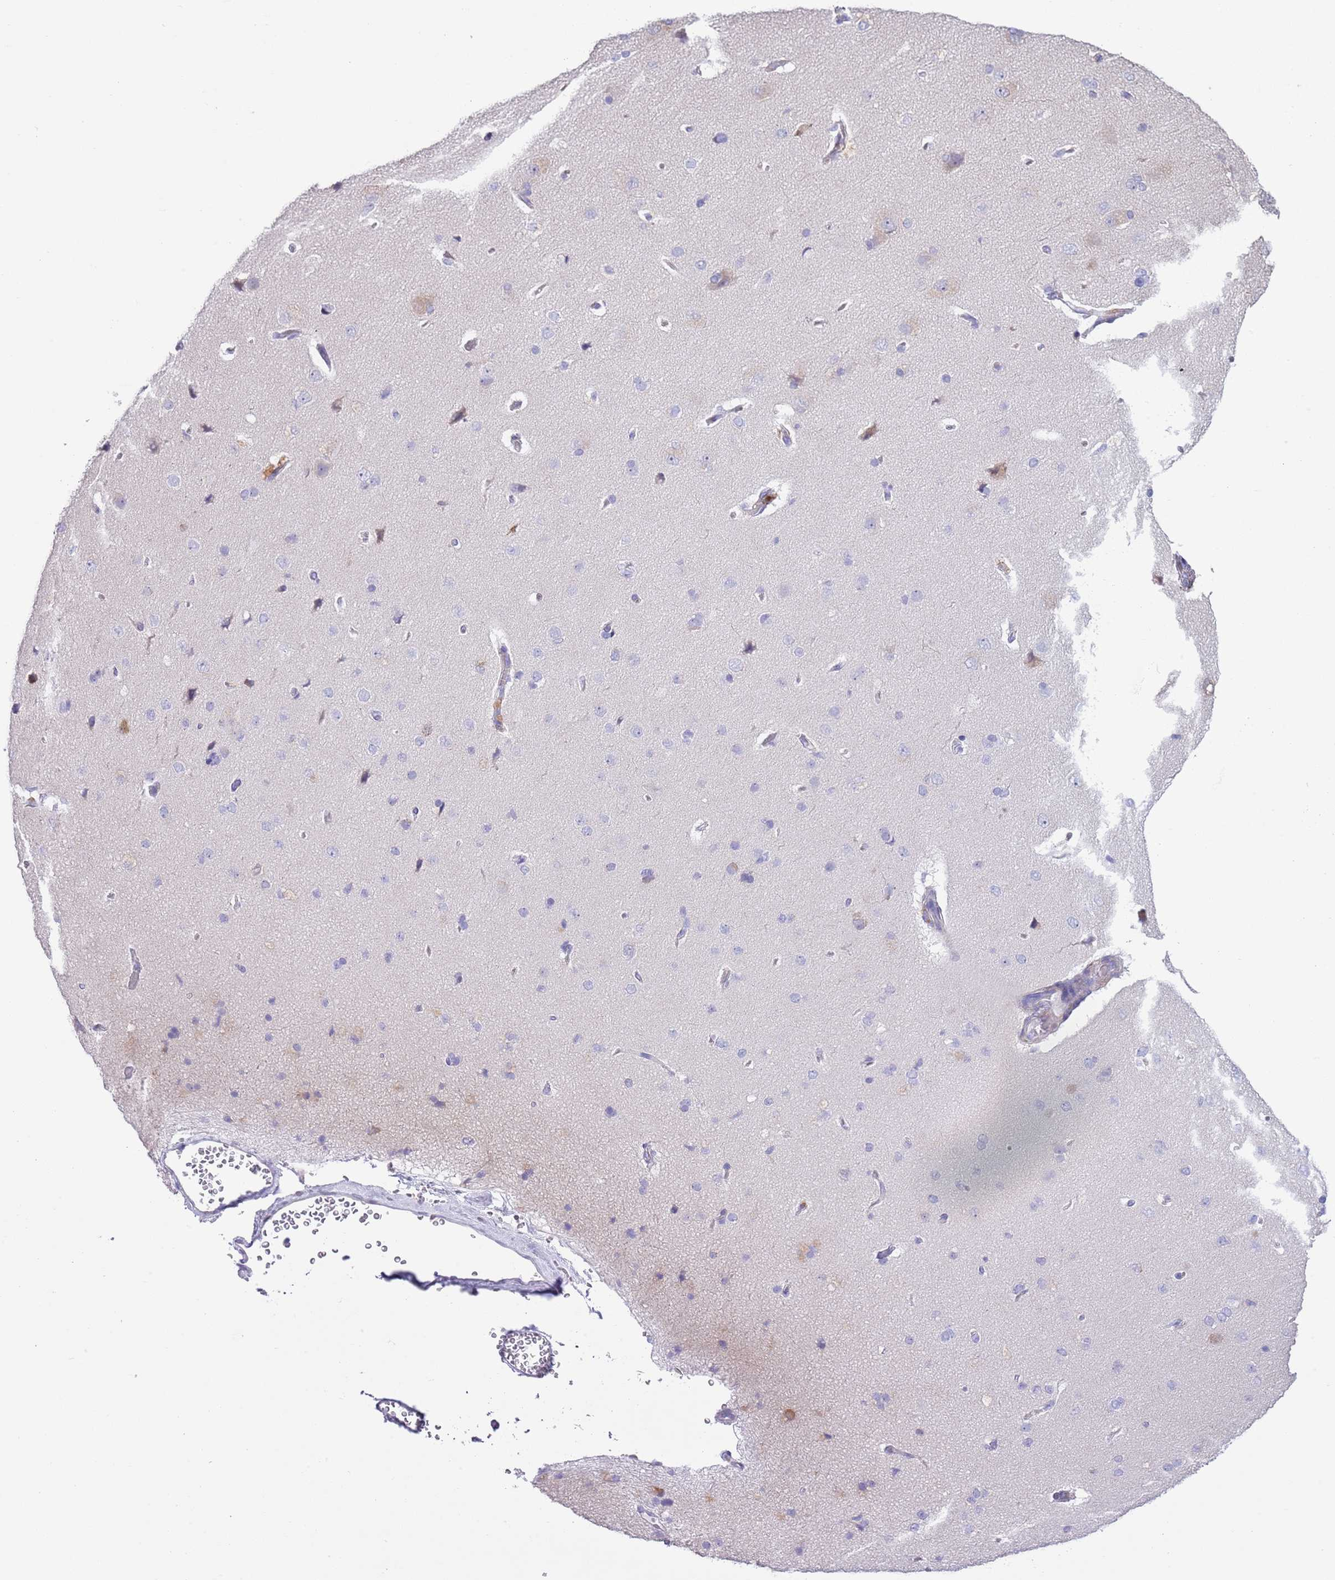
{"staining": {"intensity": "negative", "quantity": "none", "location": "none"}, "tissue": "cerebral cortex", "cell_type": "Endothelial cells", "image_type": "normal", "snomed": [{"axis": "morphology", "description": "Normal tissue, NOS"}, {"axis": "topography", "description": "Cerebral cortex"}], "caption": "Benign cerebral cortex was stained to show a protein in brown. There is no significant expression in endothelial cells. (DAB immunohistochemistry (IHC) with hematoxylin counter stain).", "gene": "ABHD17C", "patient": {"sex": "male", "age": 62}}